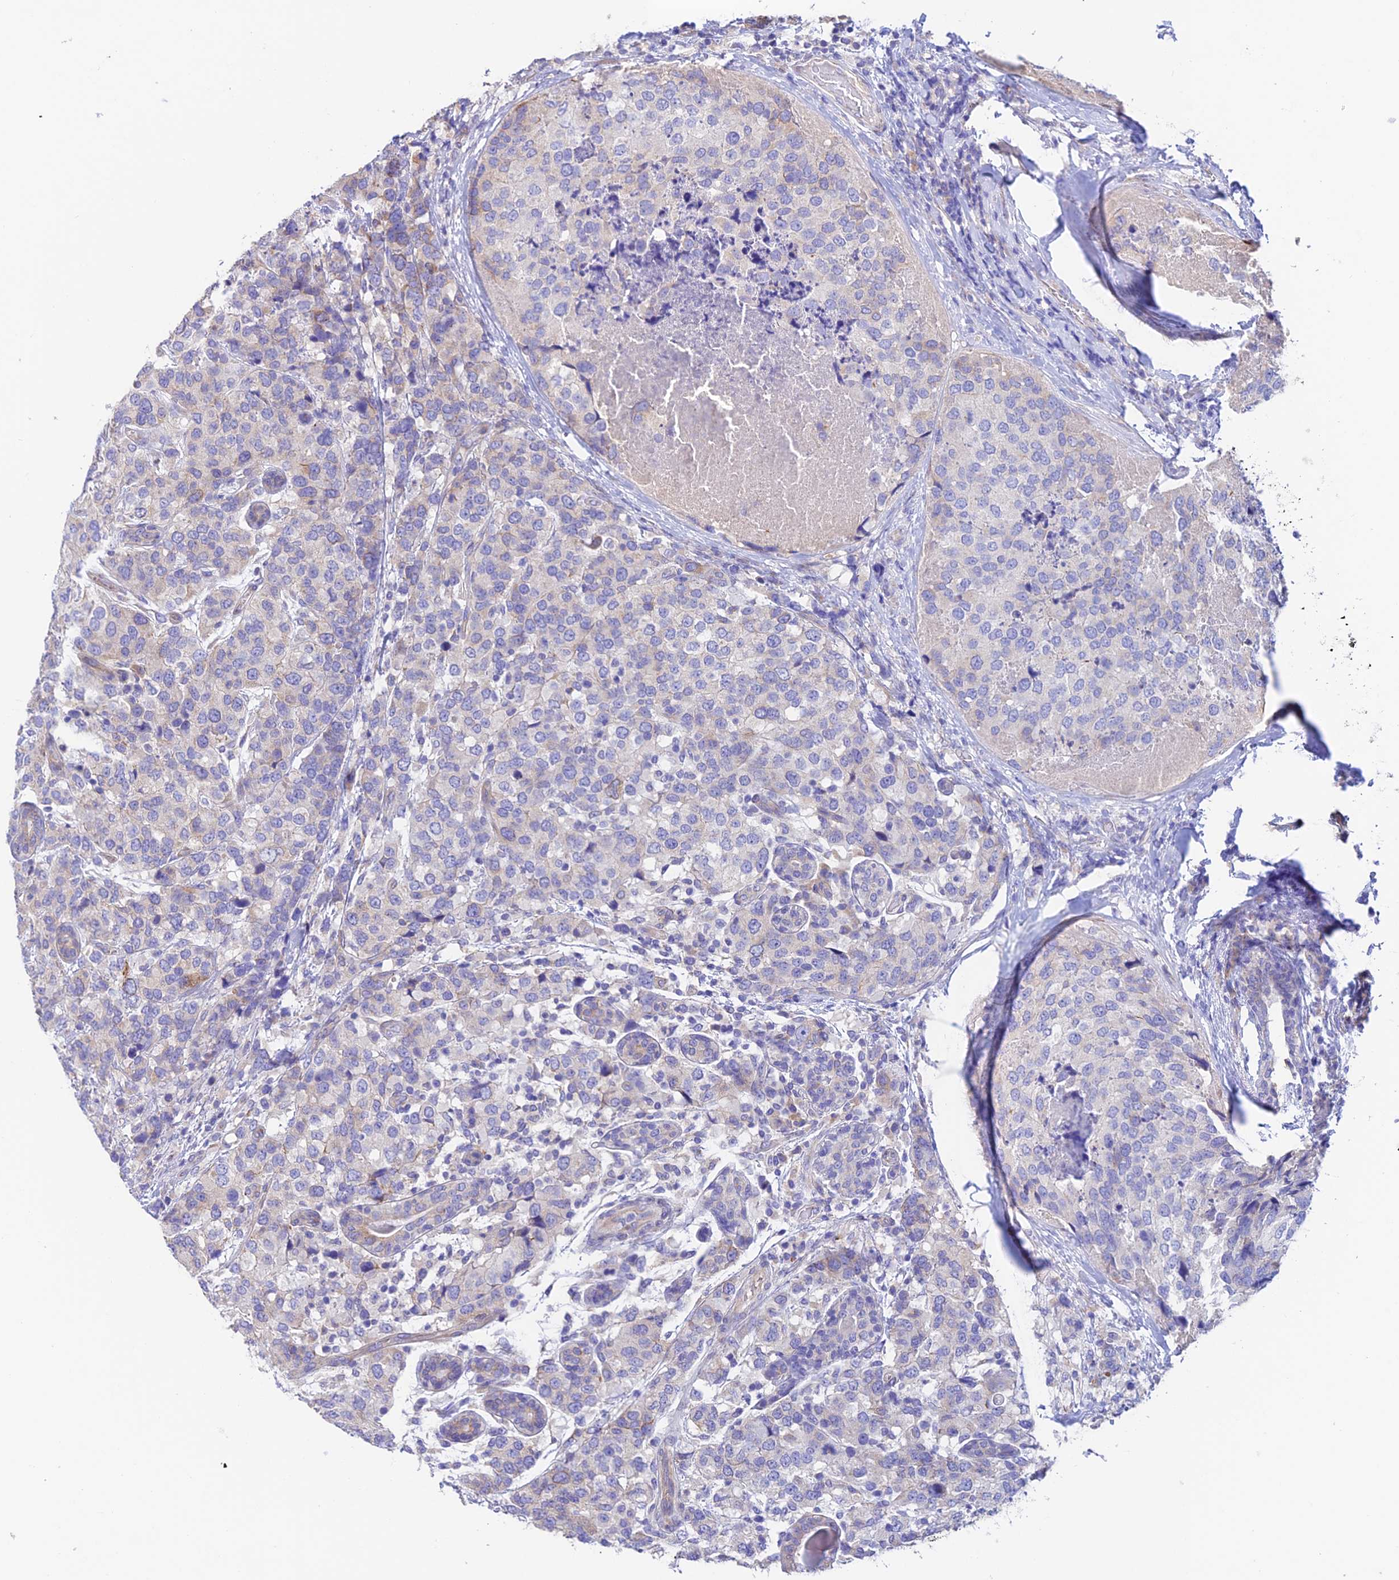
{"staining": {"intensity": "moderate", "quantity": "<25%", "location": "cytoplasmic/membranous"}, "tissue": "breast cancer", "cell_type": "Tumor cells", "image_type": "cancer", "snomed": [{"axis": "morphology", "description": "Lobular carcinoma"}, {"axis": "topography", "description": "Breast"}], "caption": "This is a histology image of immunohistochemistry (IHC) staining of lobular carcinoma (breast), which shows moderate positivity in the cytoplasmic/membranous of tumor cells.", "gene": "EMC3", "patient": {"sex": "female", "age": 59}}